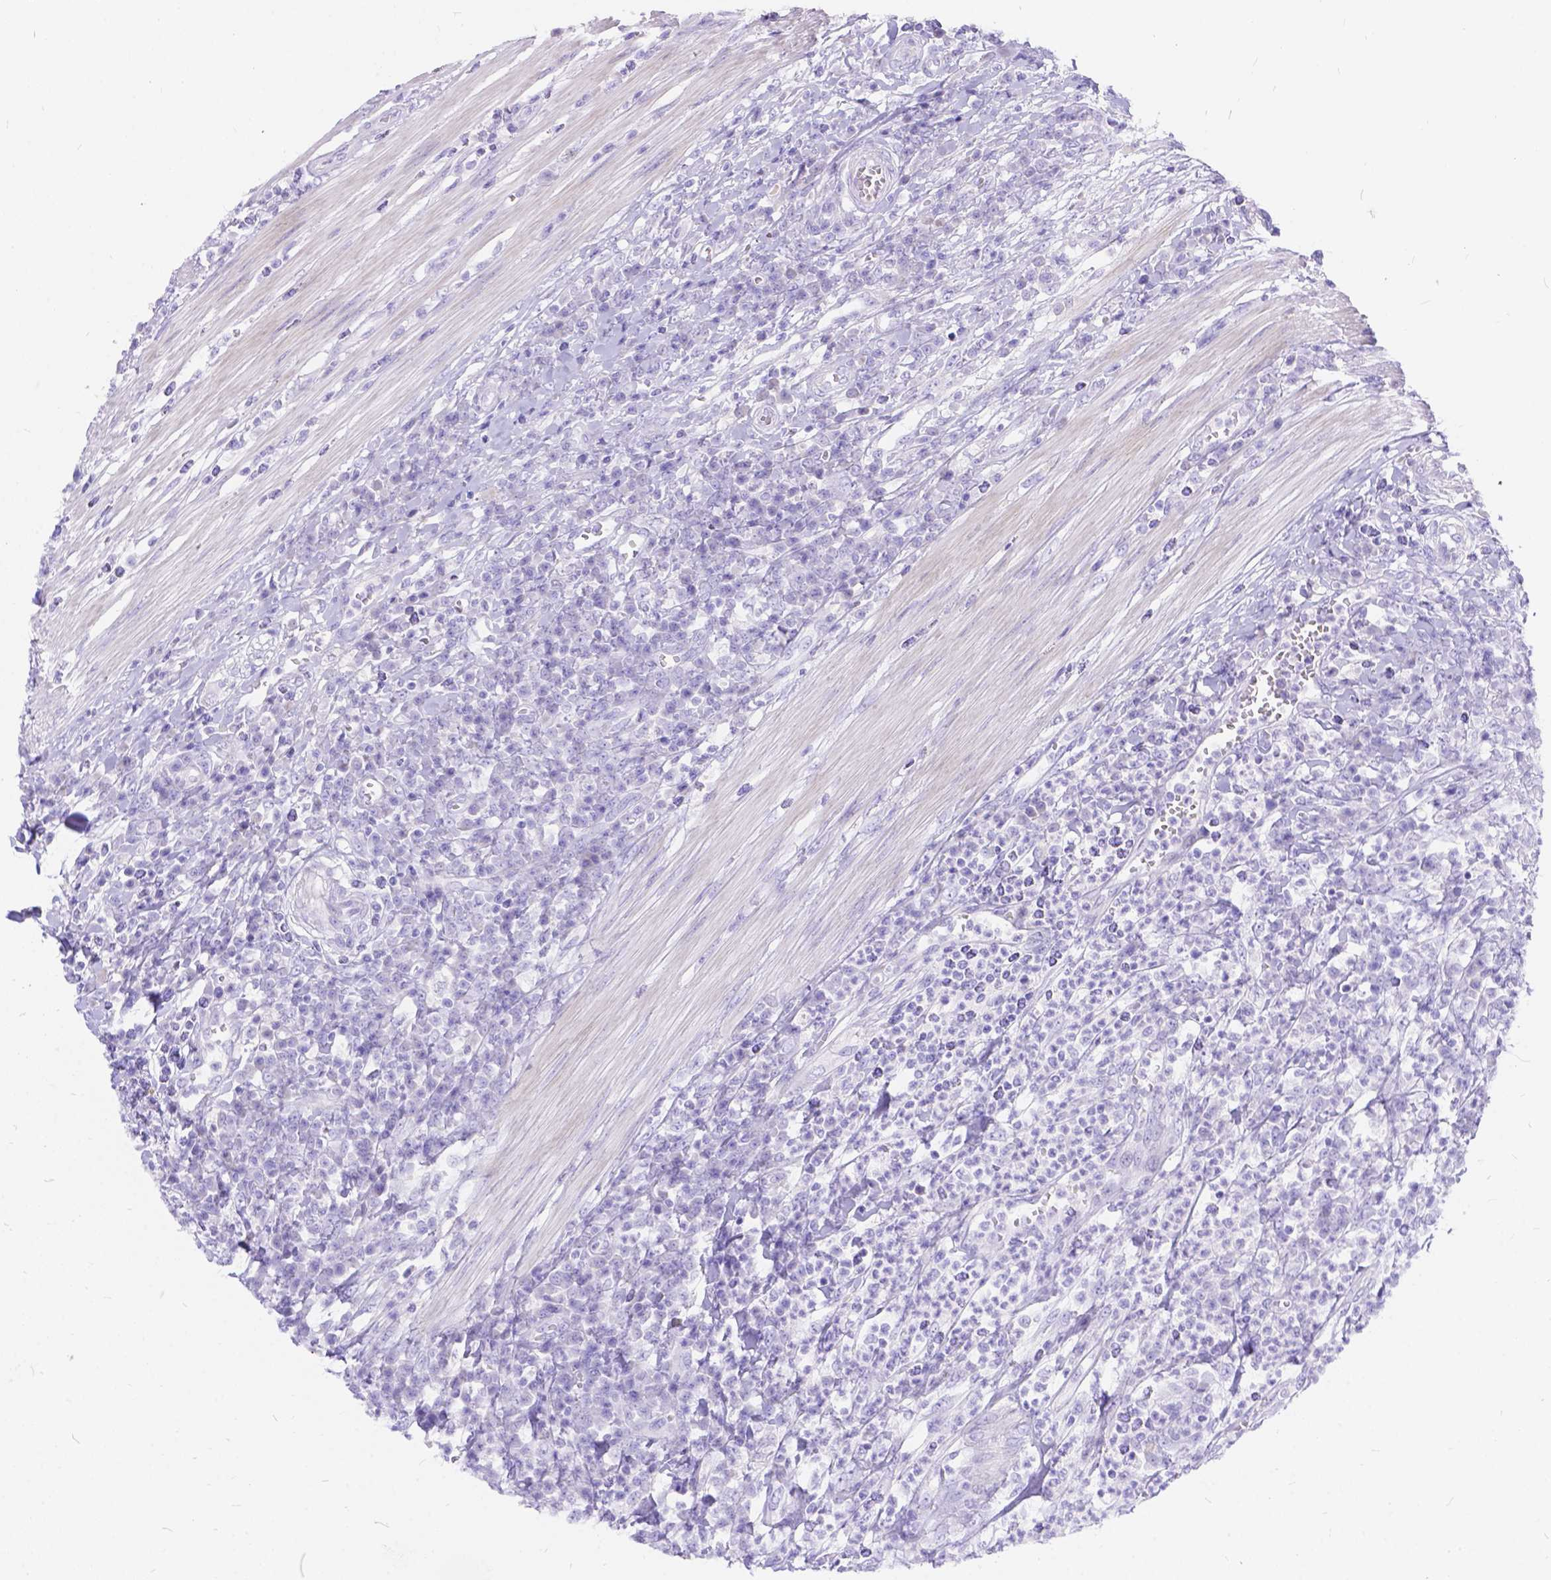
{"staining": {"intensity": "negative", "quantity": "none", "location": "none"}, "tissue": "colorectal cancer", "cell_type": "Tumor cells", "image_type": "cancer", "snomed": [{"axis": "morphology", "description": "Adenocarcinoma, NOS"}, {"axis": "topography", "description": "Colon"}], "caption": "This is a image of IHC staining of colorectal adenocarcinoma, which shows no expression in tumor cells. (IHC, brightfield microscopy, high magnification).", "gene": "KLHL10", "patient": {"sex": "male", "age": 65}}